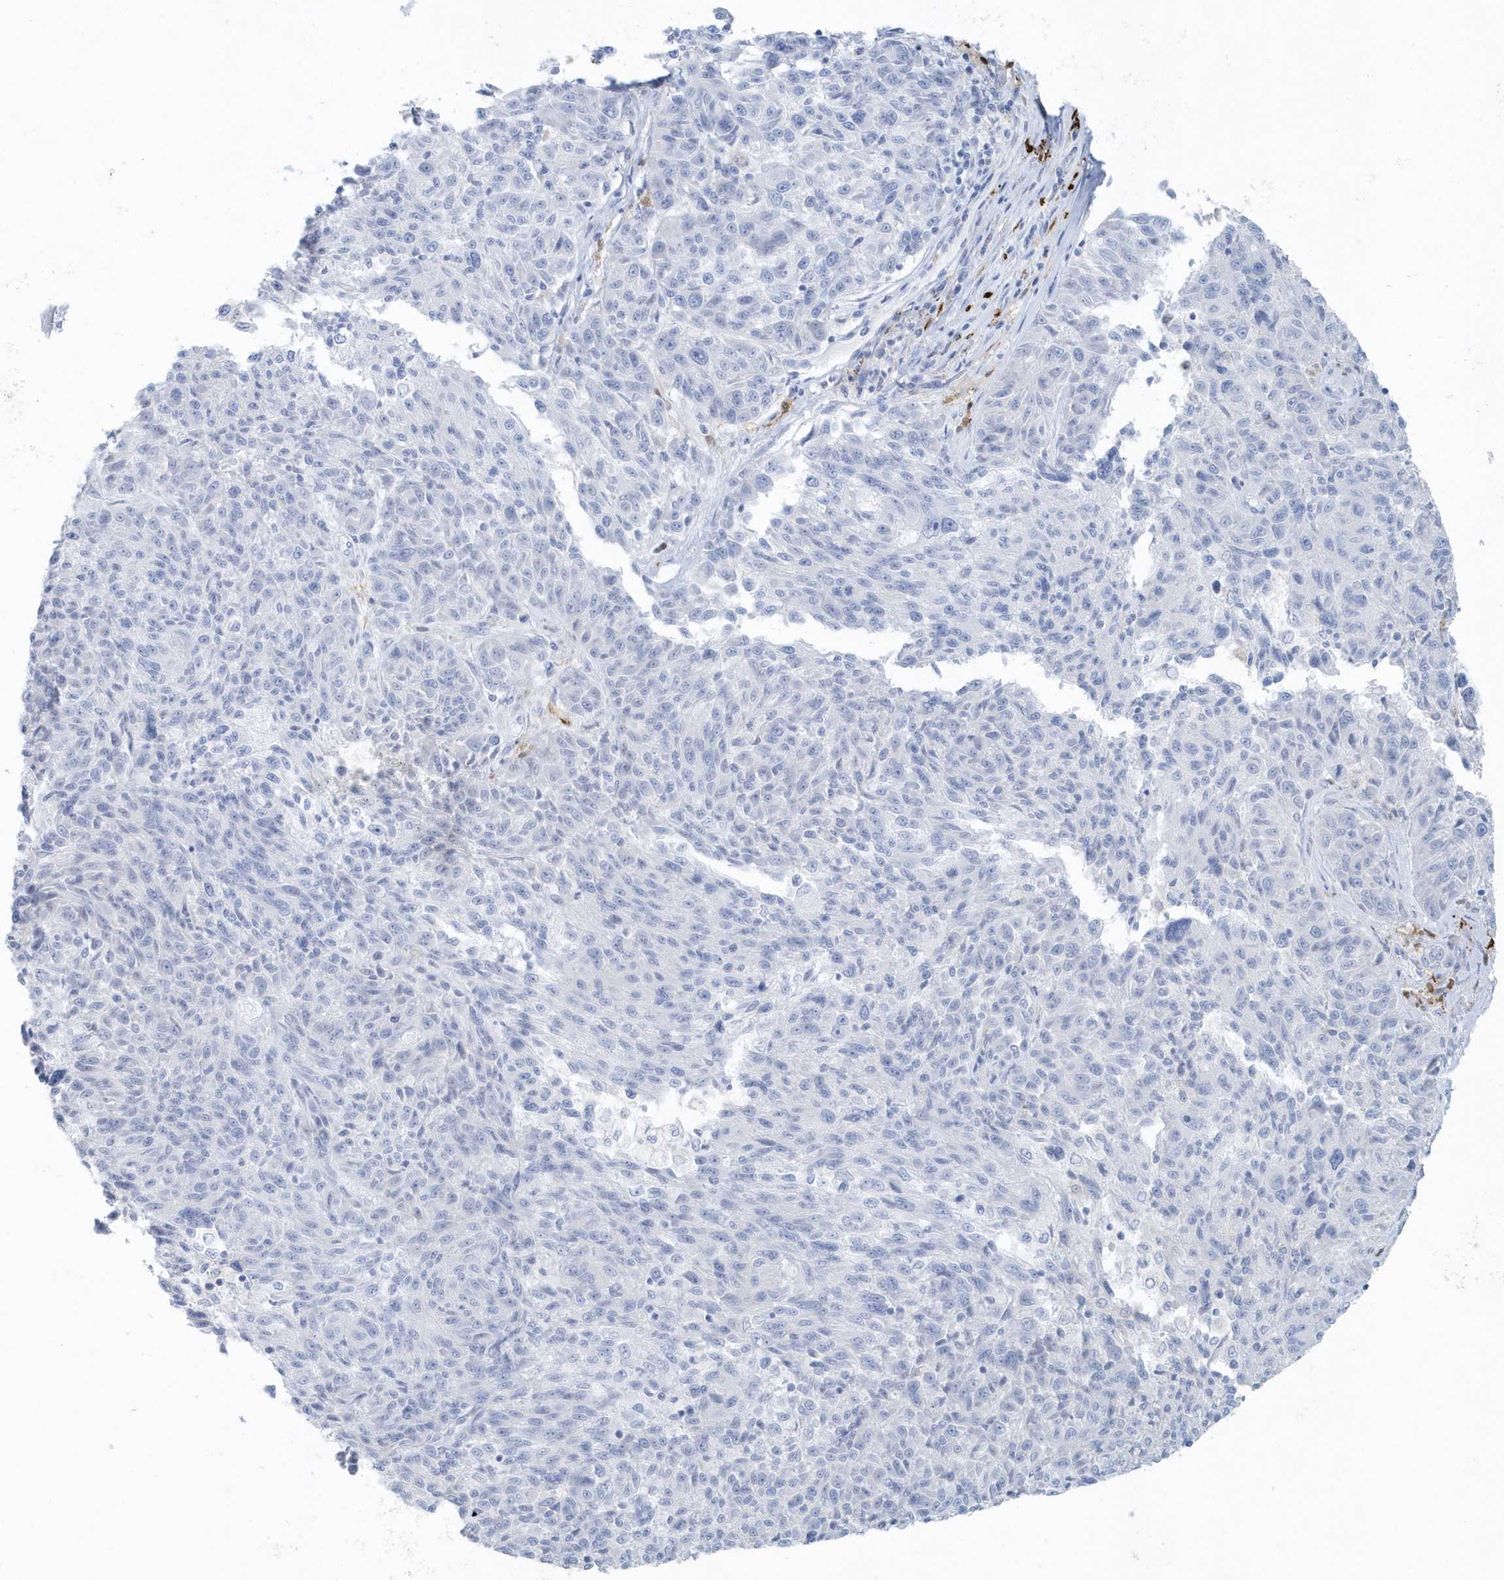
{"staining": {"intensity": "negative", "quantity": "none", "location": "none"}, "tissue": "melanoma", "cell_type": "Tumor cells", "image_type": "cancer", "snomed": [{"axis": "morphology", "description": "Malignant melanoma, NOS"}, {"axis": "topography", "description": "Skin"}], "caption": "This is an immunohistochemistry (IHC) micrograph of malignant melanoma. There is no expression in tumor cells.", "gene": "FAM98A", "patient": {"sex": "male", "age": 53}}